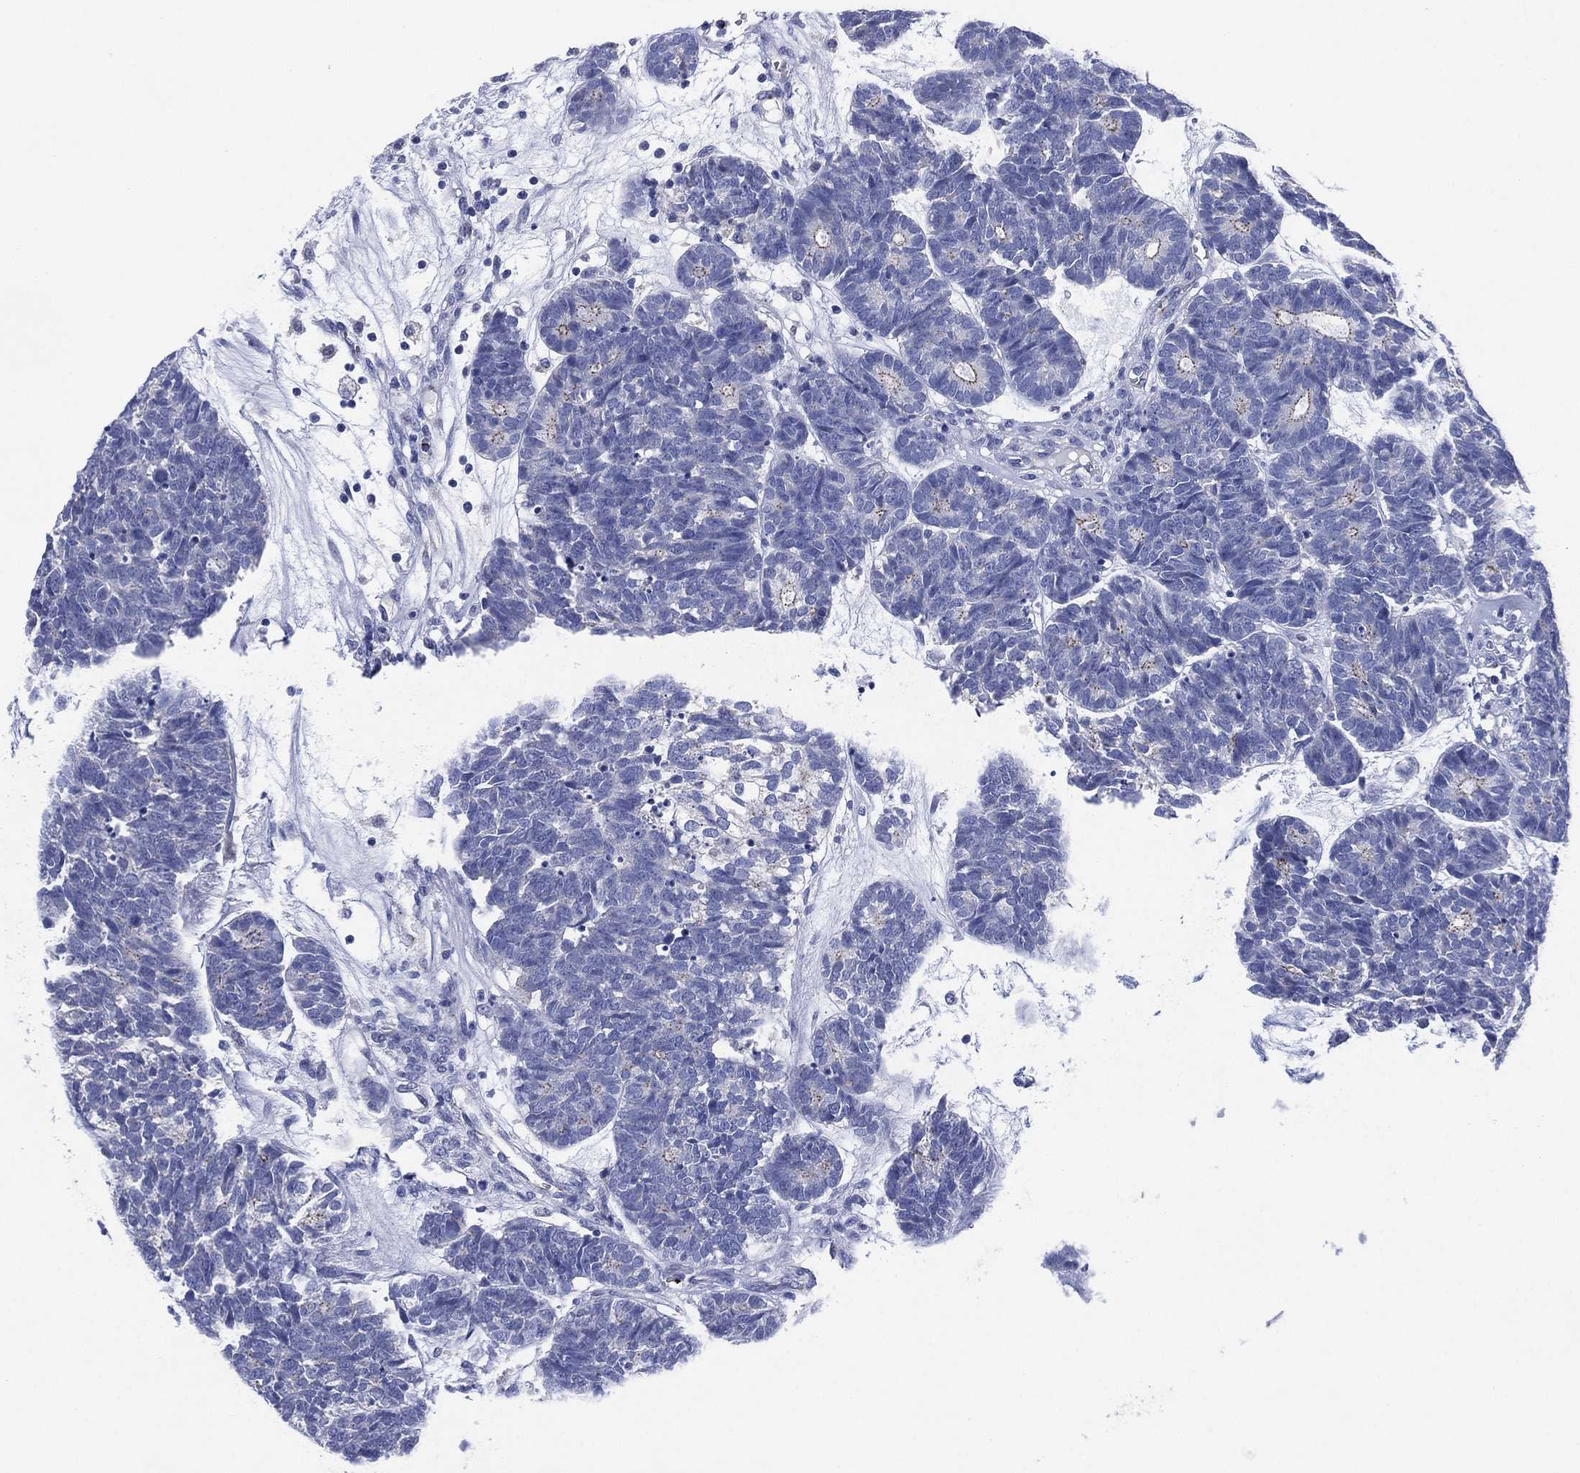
{"staining": {"intensity": "negative", "quantity": "none", "location": "none"}, "tissue": "head and neck cancer", "cell_type": "Tumor cells", "image_type": "cancer", "snomed": [{"axis": "morphology", "description": "Adenocarcinoma, NOS"}, {"axis": "topography", "description": "Head-Neck"}], "caption": "DAB (3,3'-diaminobenzidine) immunohistochemical staining of human head and neck cancer exhibits no significant staining in tumor cells.", "gene": "CHRNA3", "patient": {"sex": "female", "age": 81}}